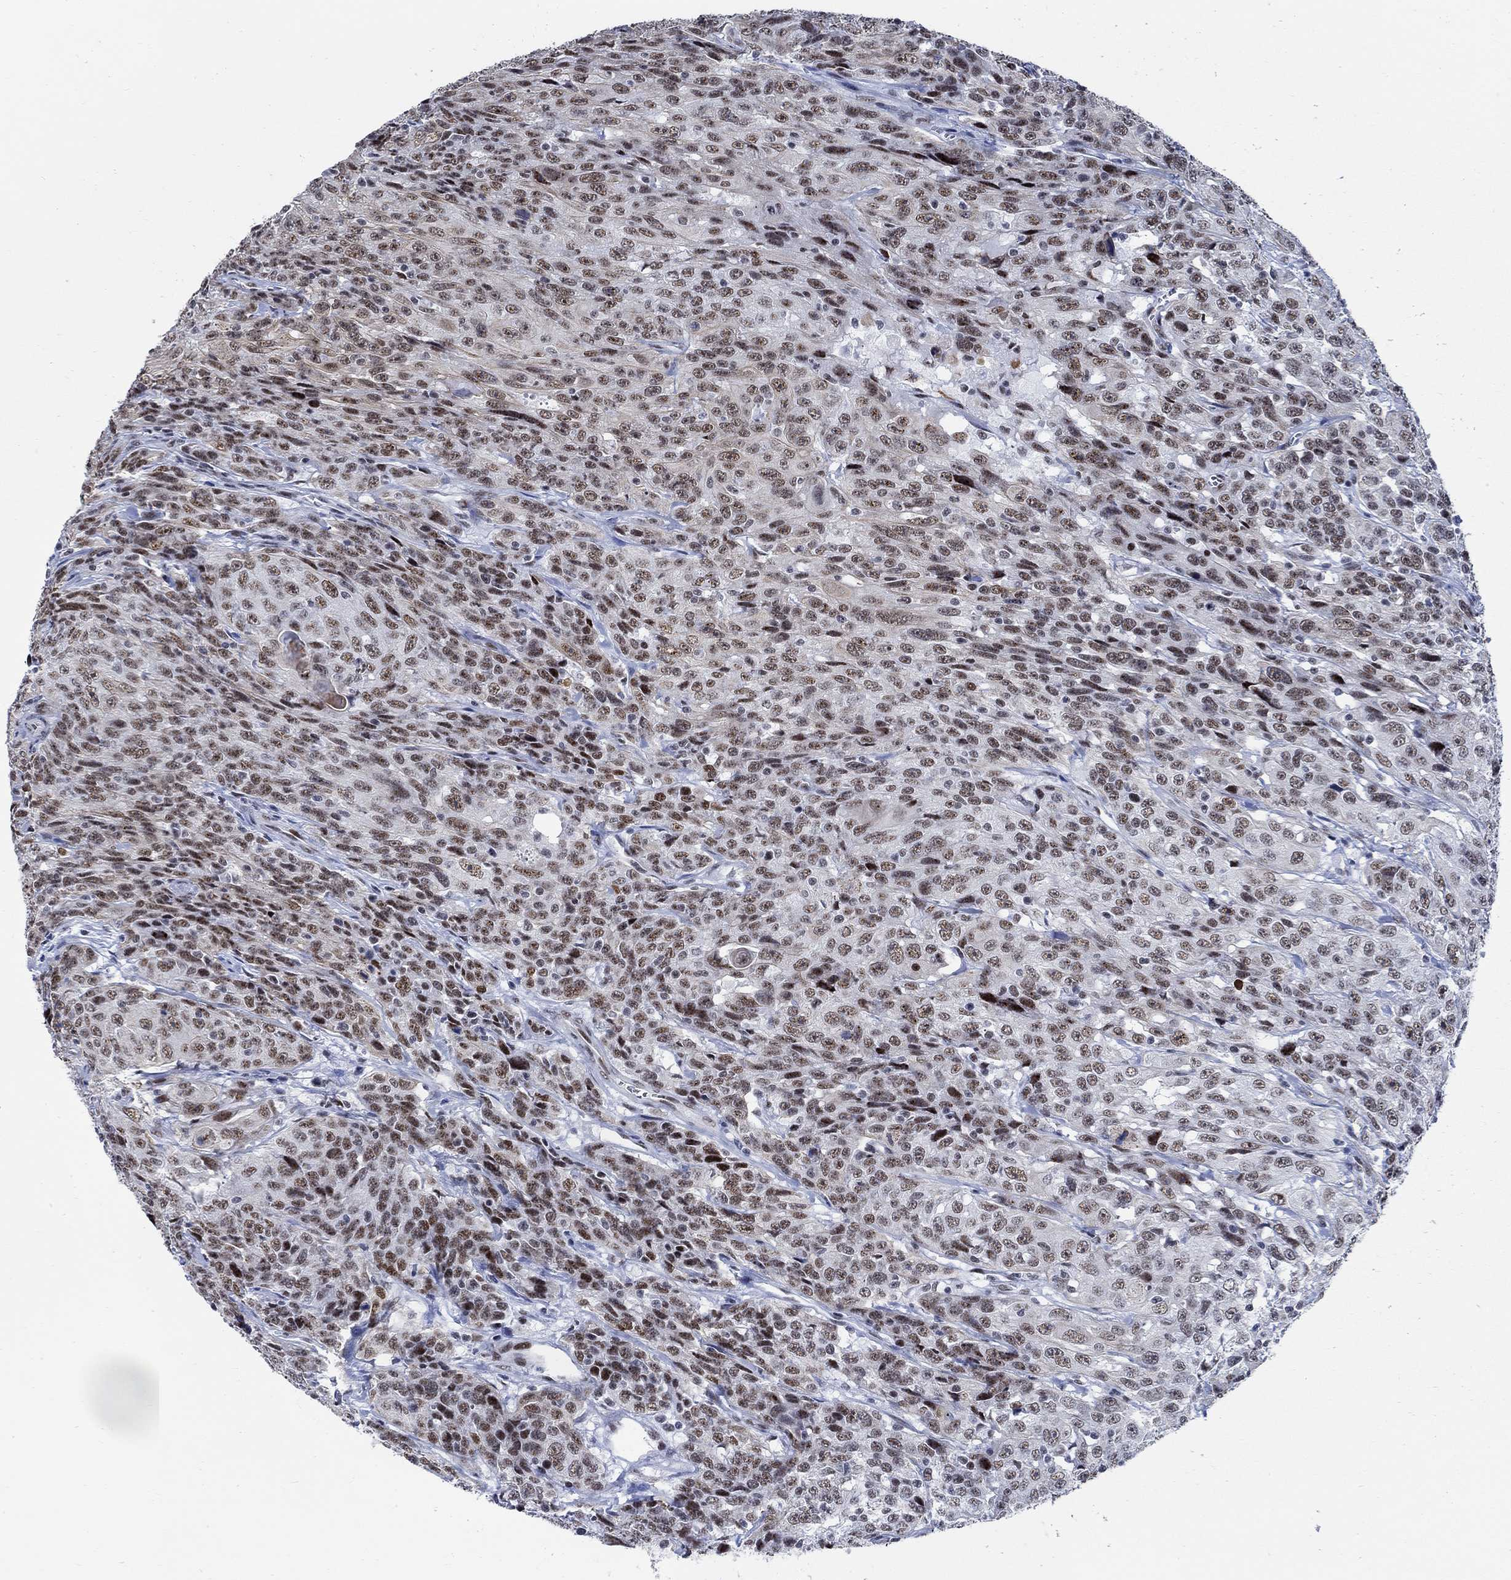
{"staining": {"intensity": "moderate", "quantity": ">75%", "location": "nuclear"}, "tissue": "urothelial cancer", "cell_type": "Tumor cells", "image_type": "cancer", "snomed": [{"axis": "morphology", "description": "Urothelial carcinoma, NOS"}, {"axis": "morphology", "description": "Urothelial carcinoma, High grade"}, {"axis": "topography", "description": "Urinary bladder"}], "caption": "Protein expression analysis of human high-grade urothelial carcinoma reveals moderate nuclear expression in approximately >75% of tumor cells. The staining was performed using DAB, with brown indicating positive protein expression. Nuclei are stained blue with hematoxylin.", "gene": "DLK1", "patient": {"sex": "female", "age": 73}}